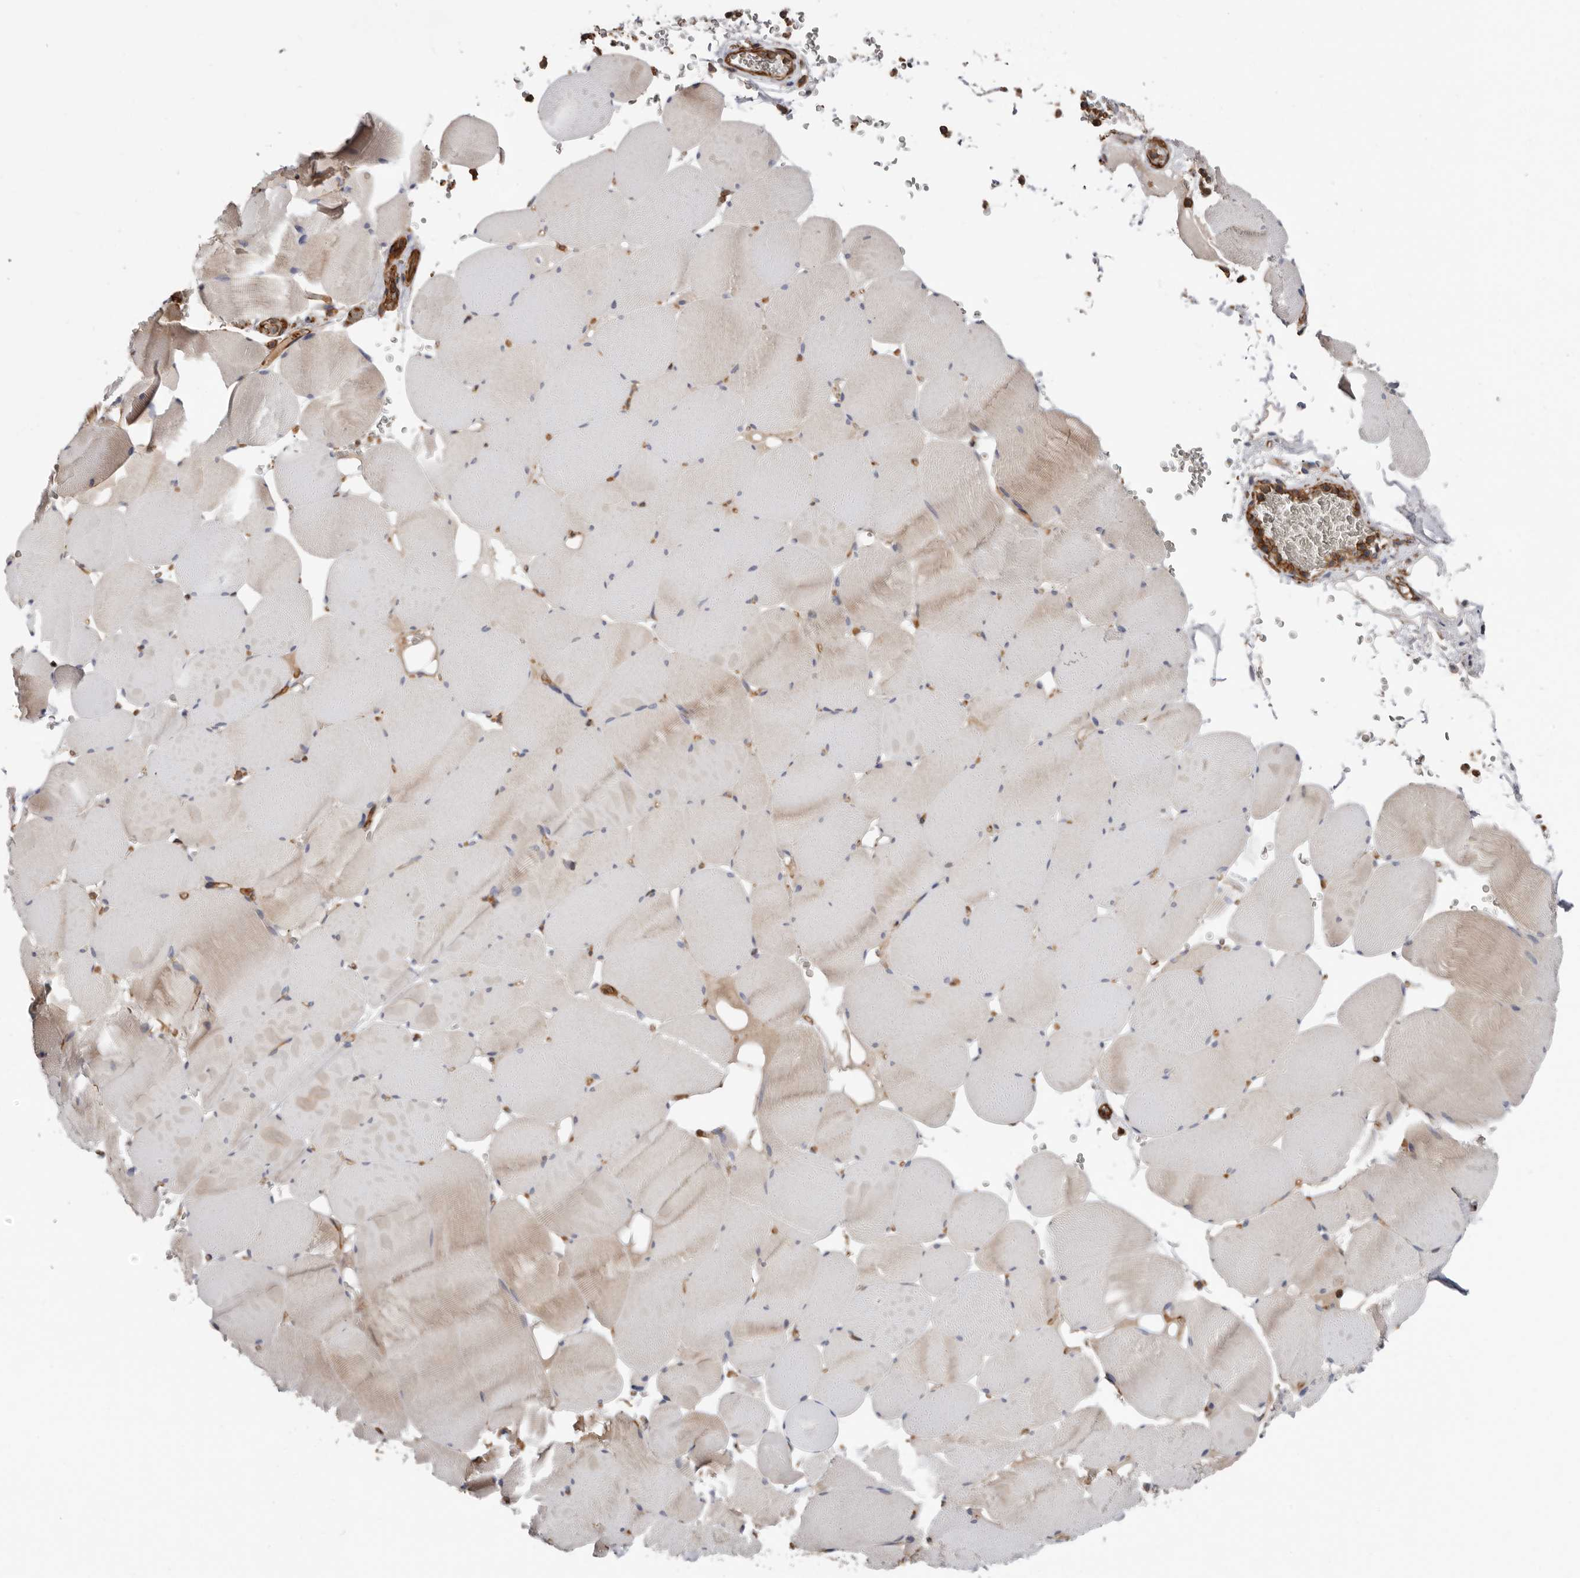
{"staining": {"intensity": "weak", "quantity": "<25%", "location": "cytoplasmic/membranous"}, "tissue": "skeletal muscle", "cell_type": "Myocytes", "image_type": "normal", "snomed": [{"axis": "morphology", "description": "Normal tissue, NOS"}, {"axis": "topography", "description": "Skeletal muscle"}], "caption": "This is an IHC photomicrograph of normal skeletal muscle. There is no expression in myocytes.", "gene": "TMC7", "patient": {"sex": "male", "age": 62}}